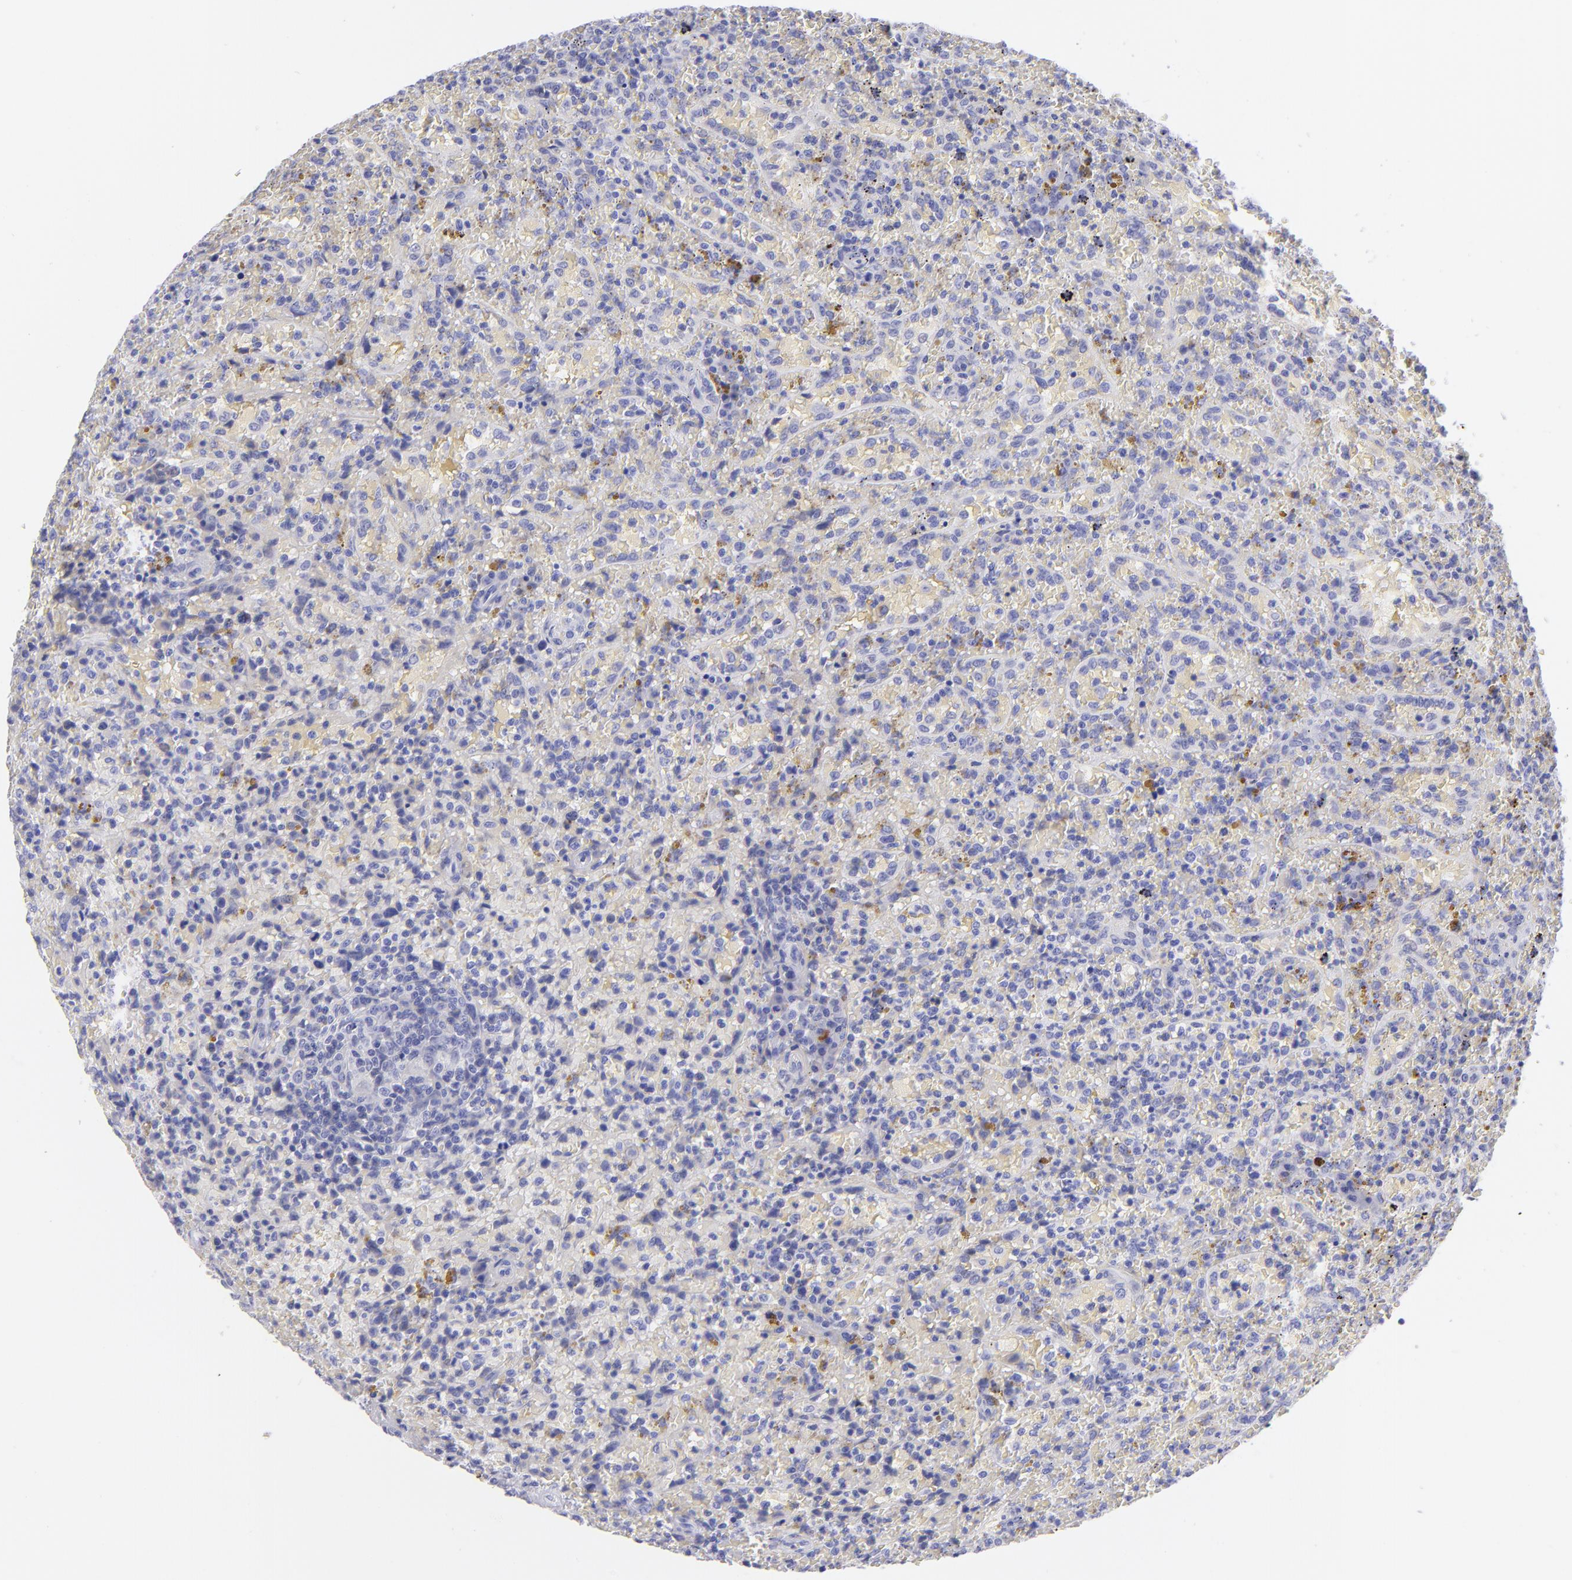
{"staining": {"intensity": "negative", "quantity": "none", "location": "none"}, "tissue": "lymphoma", "cell_type": "Tumor cells", "image_type": "cancer", "snomed": [{"axis": "morphology", "description": "Malignant lymphoma, non-Hodgkin's type, High grade"}, {"axis": "topography", "description": "Spleen"}, {"axis": "topography", "description": "Lymph node"}], "caption": "An immunohistochemistry image of lymphoma is shown. There is no staining in tumor cells of lymphoma. (Brightfield microscopy of DAB IHC at high magnification).", "gene": "SLC1A2", "patient": {"sex": "female", "age": 70}}